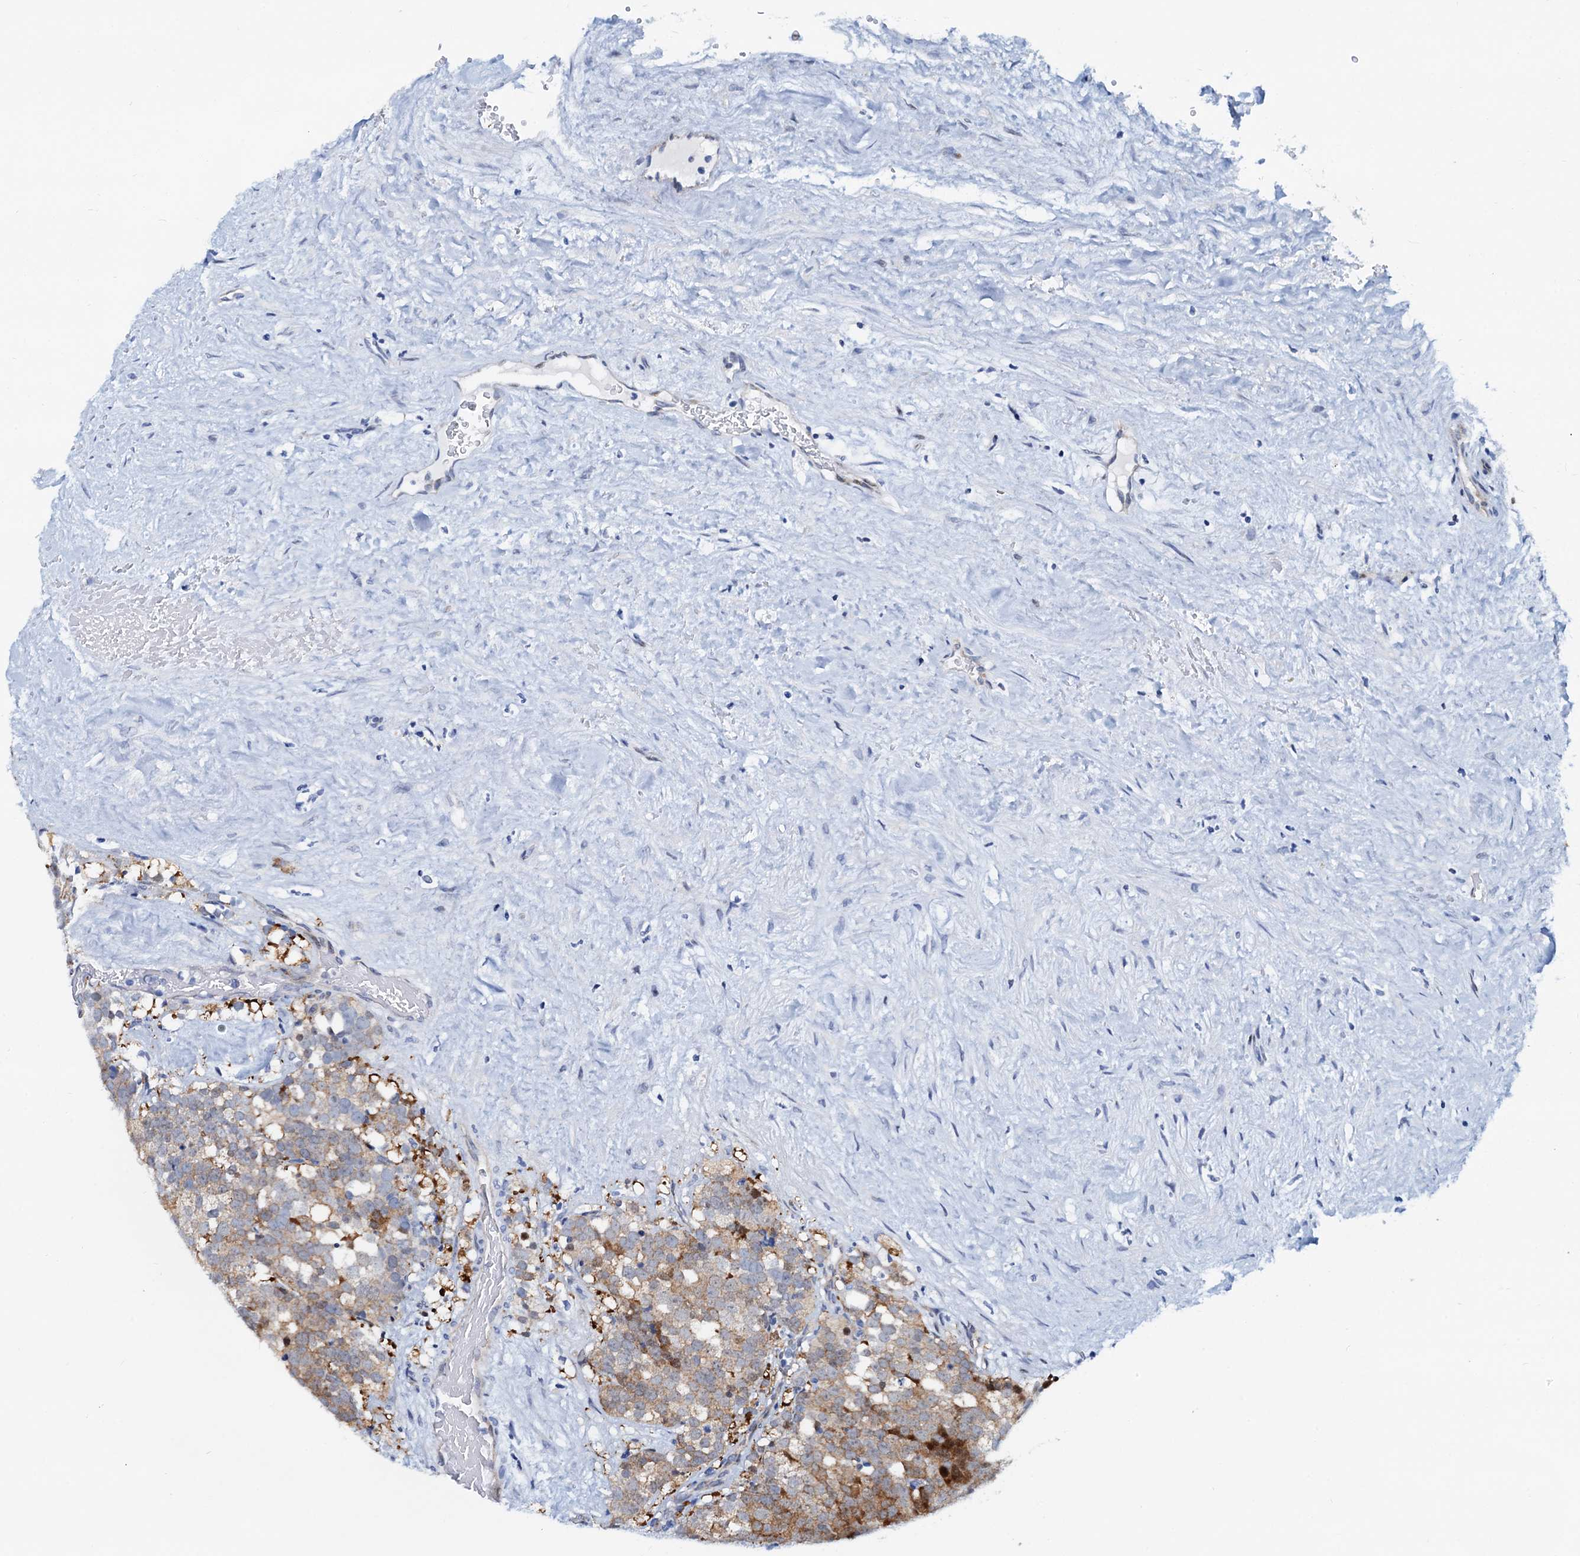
{"staining": {"intensity": "weak", "quantity": ">75%", "location": "cytoplasmic/membranous"}, "tissue": "testis cancer", "cell_type": "Tumor cells", "image_type": "cancer", "snomed": [{"axis": "morphology", "description": "Seminoma, NOS"}, {"axis": "topography", "description": "Testis"}], "caption": "Immunohistochemical staining of human seminoma (testis) shows low levels of weak cytoplasmic/membranous positivity in about >75% of tumor cells. (DAB (3,3'-diaminobenzidine) IHC with brightfield microscopy, high magnification).", "gene": "PTGES3", "patient": {"sex": "male", "age": 71}}